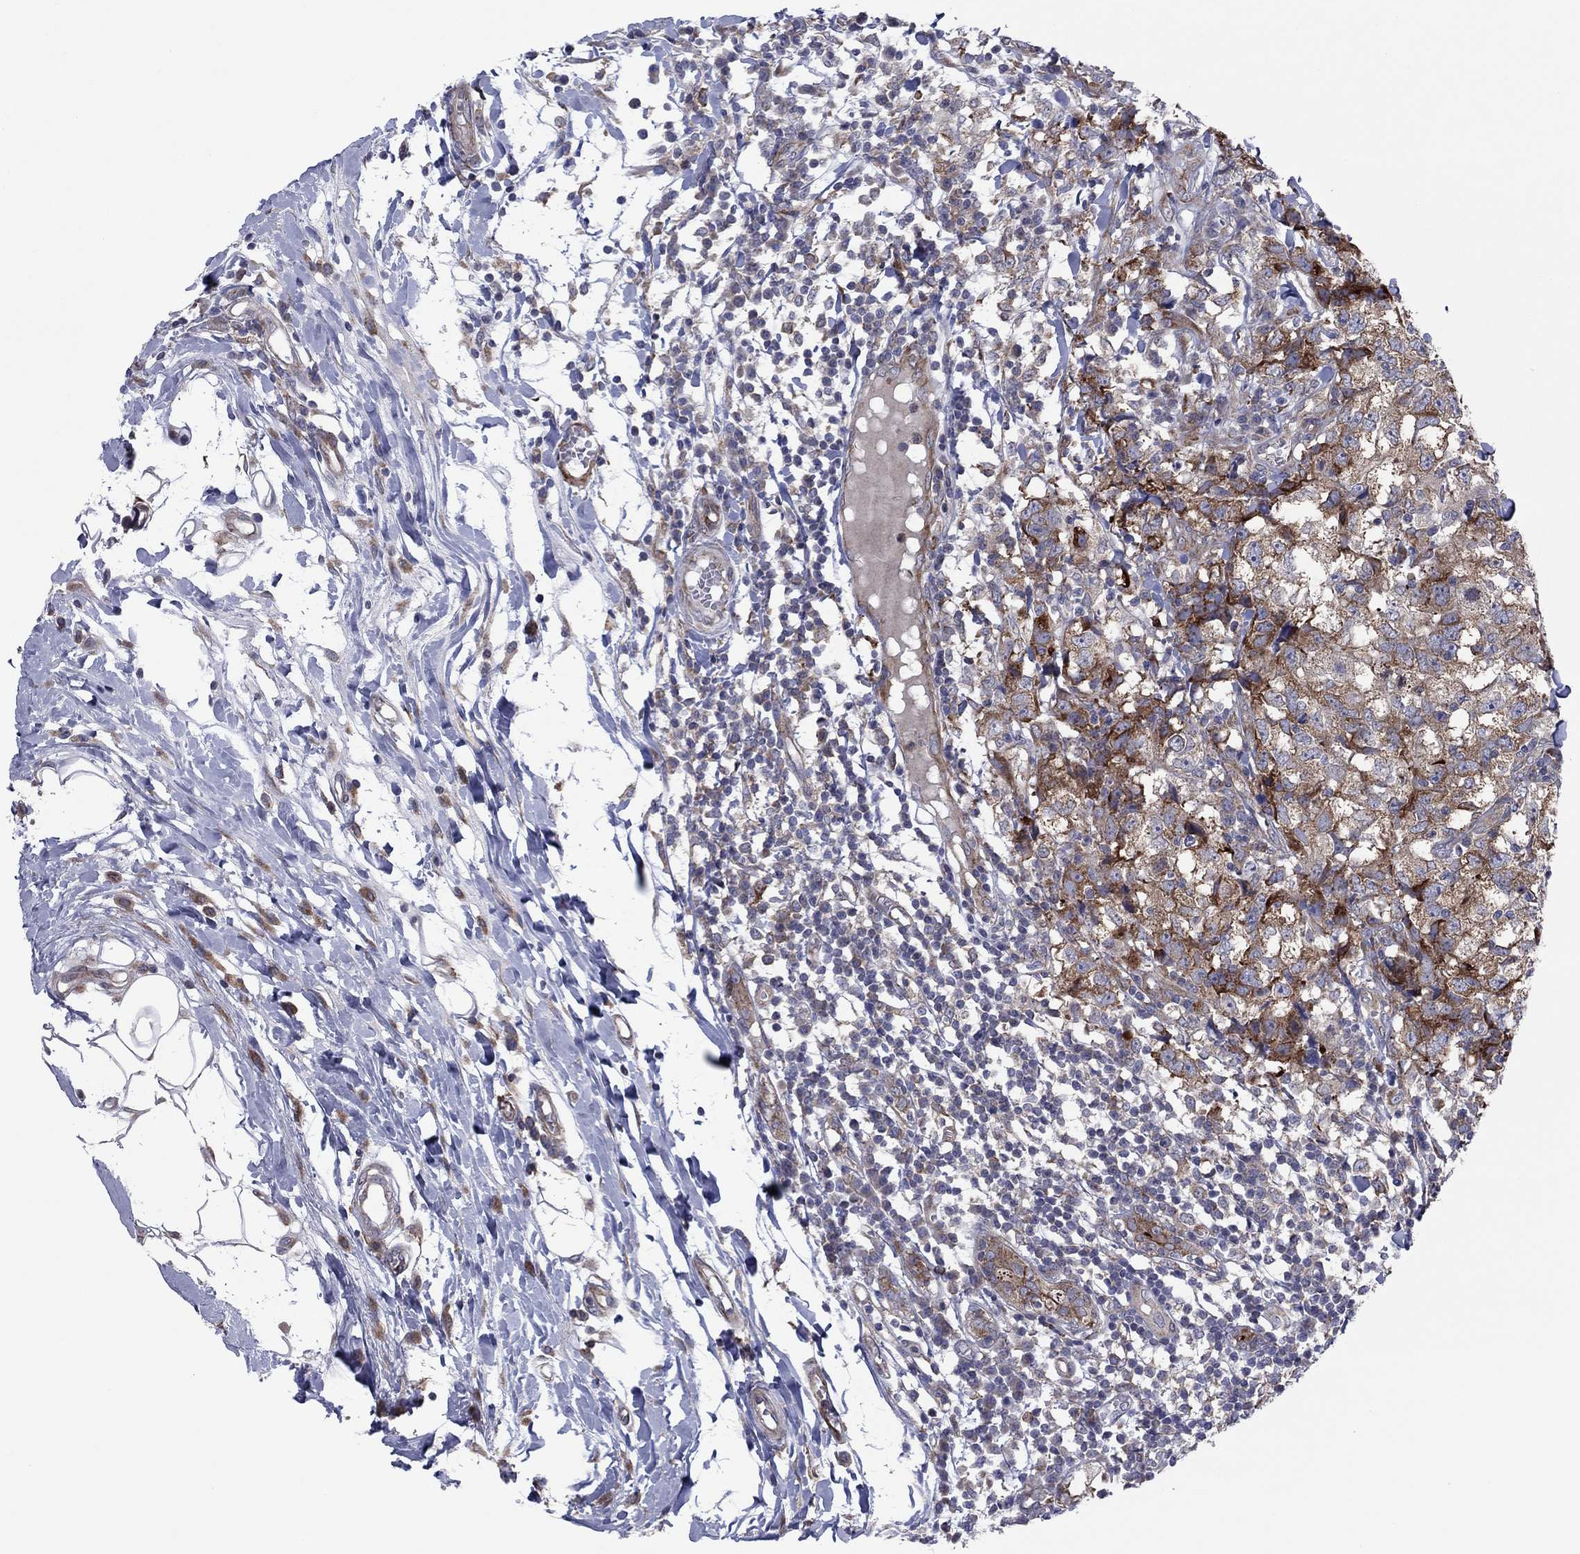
{"staining": {"intensity": "strong", "quantity": "<25%", "location": "cytoplasmic/membranous"}, "tissue": "breast cancer", "cell_type": "Tumor cells", "image_type": "cancer", "snomed": [{"axis": "morphology", "description": "Duct carcinoma"}, {"axis": "topography", "description": "Breast"}], "caption": "Strong cytoplasmic/membranous expression for a protein is present in about <25% of tumor cells of invasive ductal carcinoma (breast) using IHC.", "gene": "GPR155", "patient": {"sex": "female", "age": 30}}